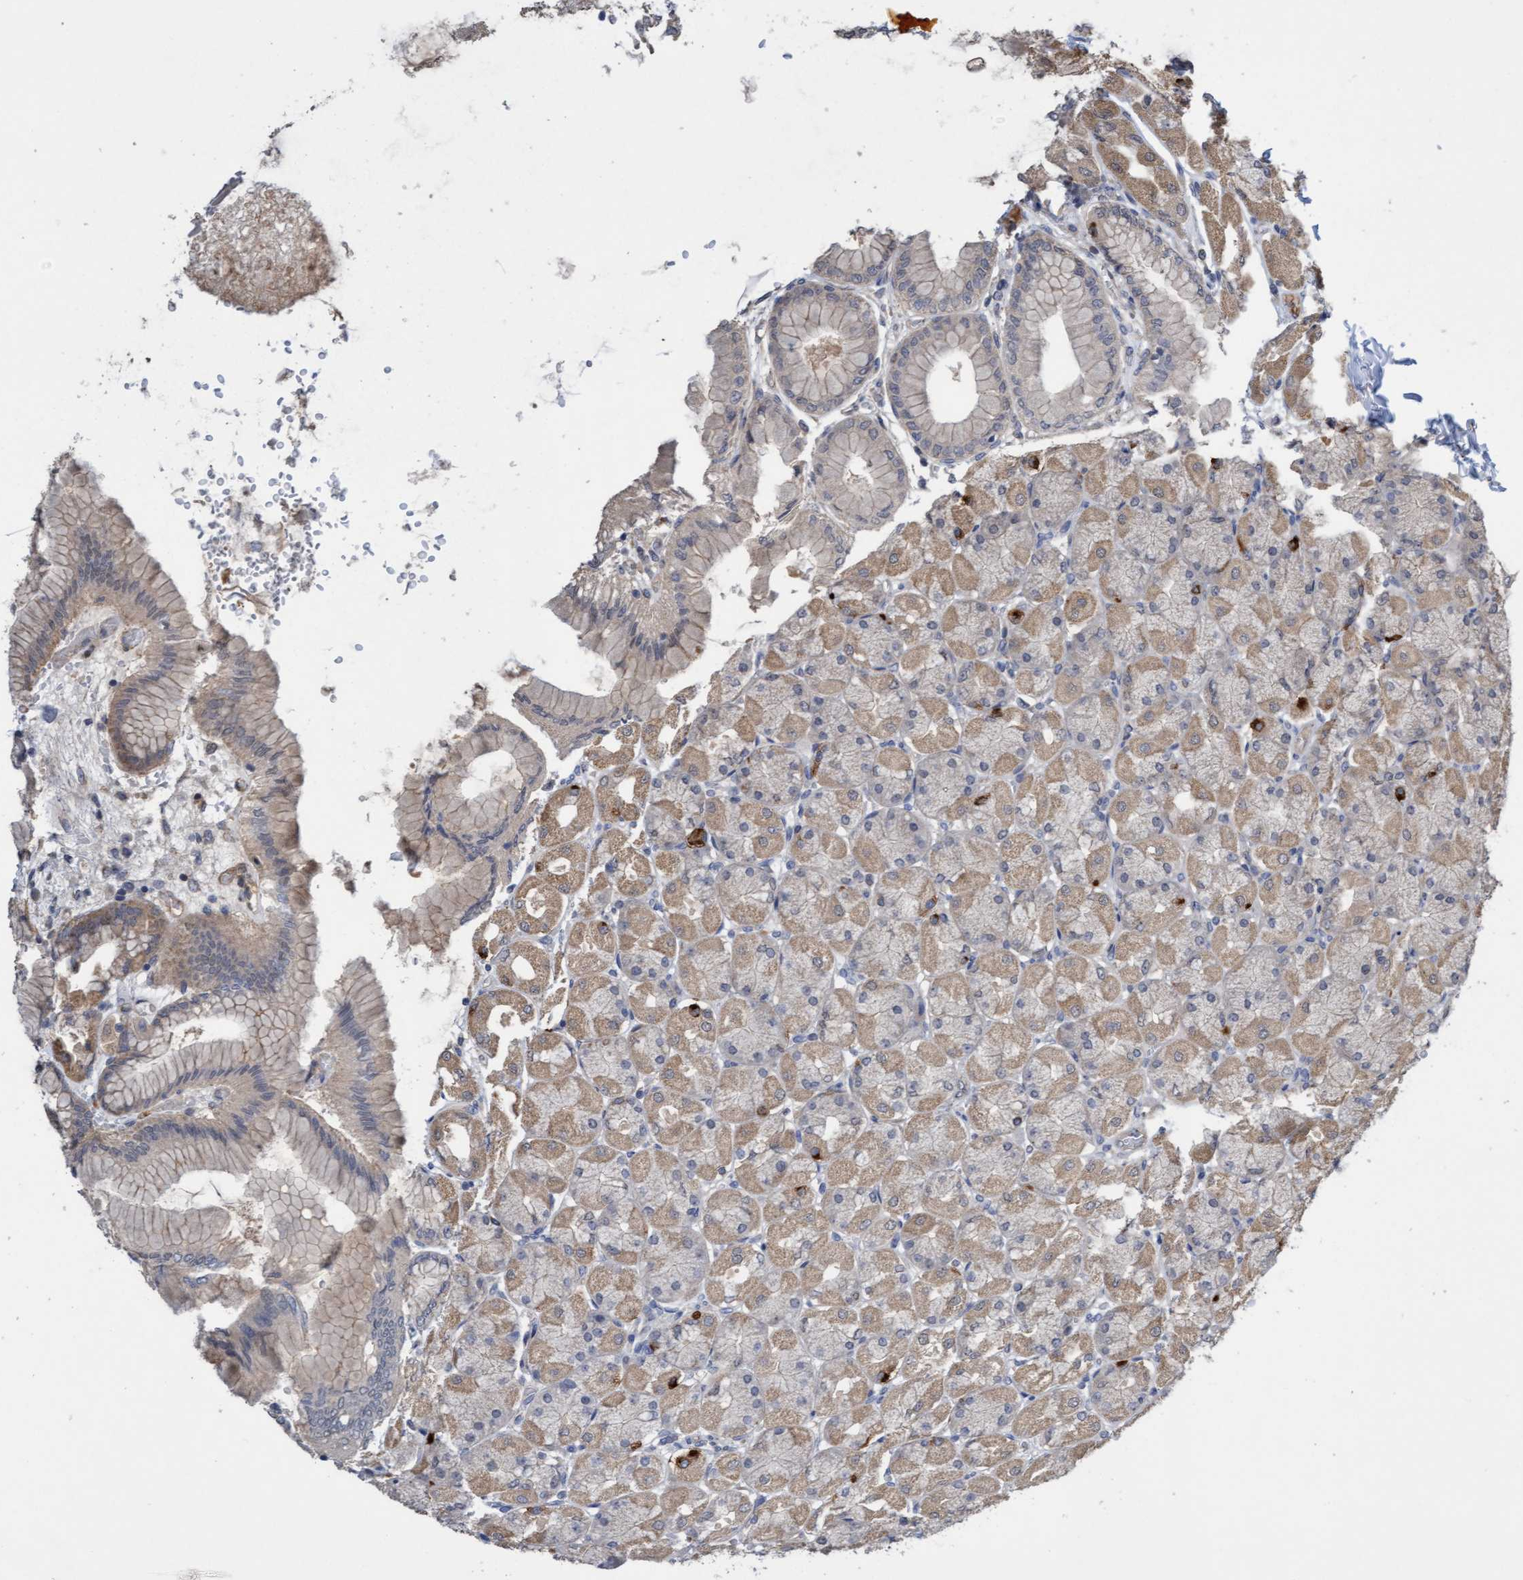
{"staining": {"intensity": "weak", "quantity": "25%-75%", "location": "cytoplasmic/membranous"}, "tissue": "stomach", "cell_type": "Glandular cells", "image_type": "normal", "snomed": [{"axis": "morphology", "description": "Normal tissue, NOS"}, {"axis": "topography", "description": "Stomach, upper"}], "caption": "This image shows immunohistochemistry (IHC) staining of benign stomach, with low weak cytoplasmic/membranous positivity in about 25%-75% of glandular cells.", "gene": "ITFG1", "patient": {"sex": "female", "age": 56}}